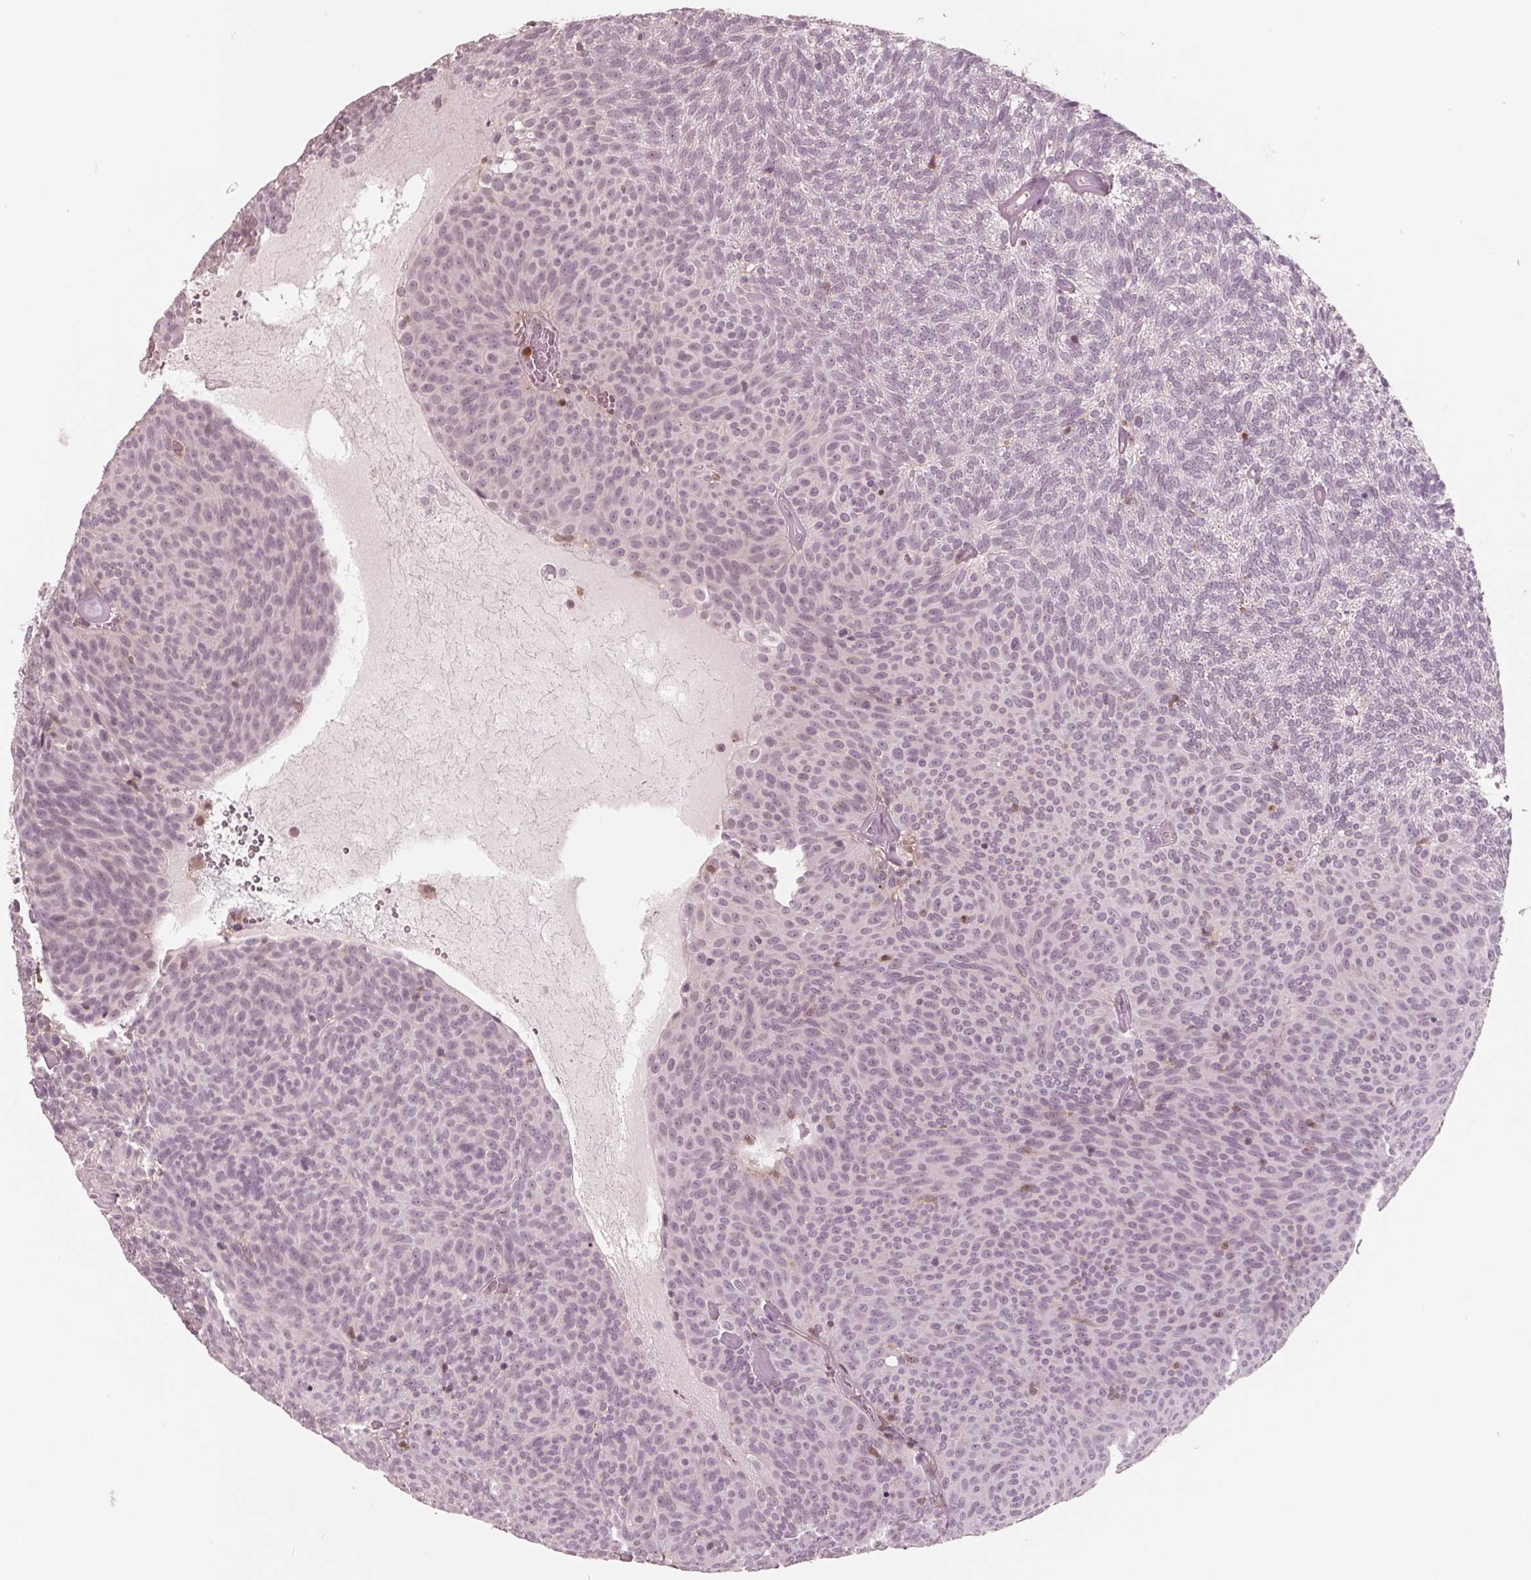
{"staining": {"intensity": "negative", "quantity": "none", "location": "none"}, "tissue": "urothelial cancer", "cell_type": "Tumor cells", "image_type": "cancer", "snomed": [{"axis": "morphology", "description": "Urothelial carcinoma, Low grade"}, {"axis": "topography", "description": "Urinary bladder"}], "caption": "An IHC image of urothelial cancer is shown. There is no staining in tumor cells of urothelial cancer.", "gene": "ING3", "patient": {"sex": "male", "age": 77}}